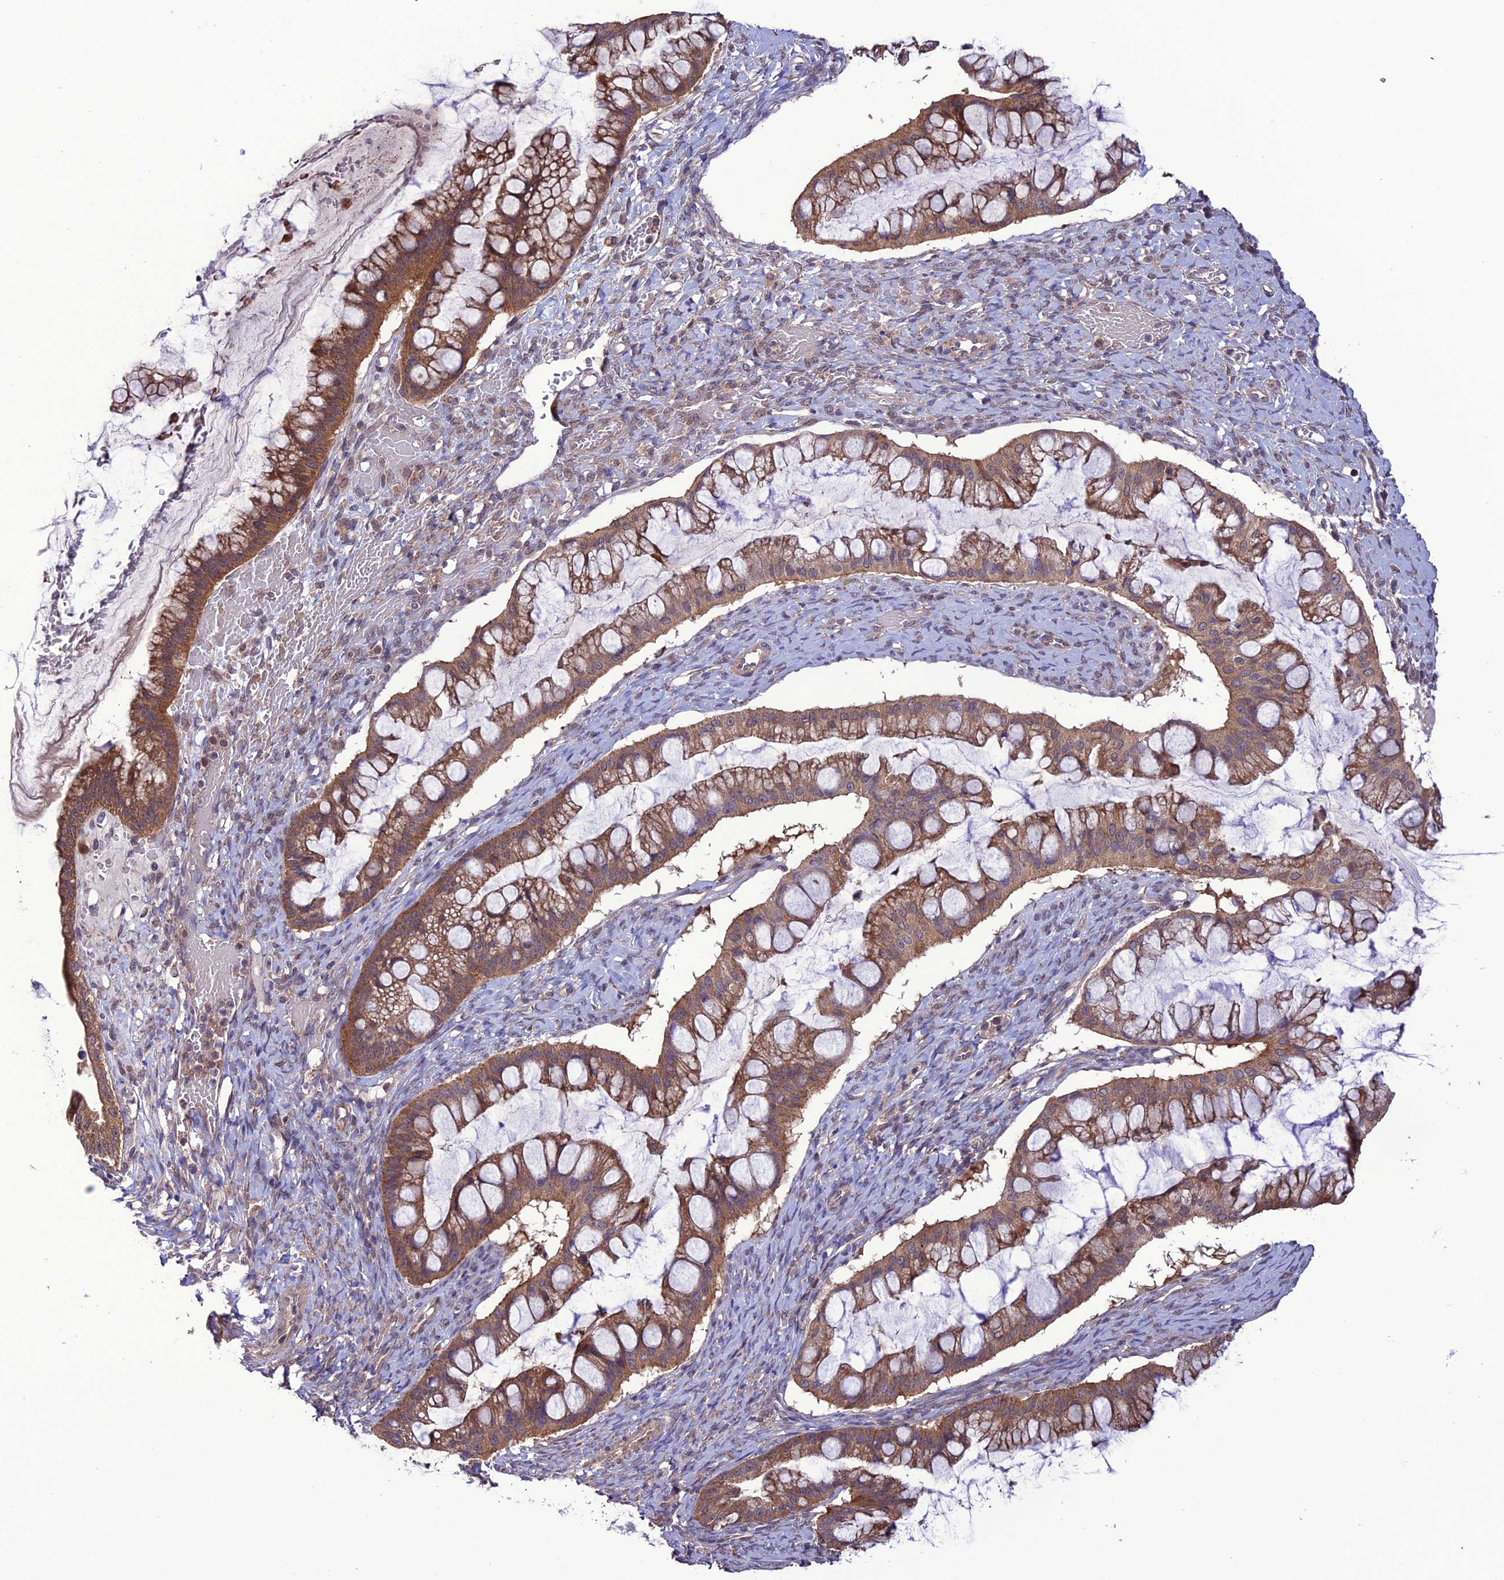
{"staining": {"intensity": "moderate", "quantity": ">75%", "location": "cytoplasmic/membranous"}, "tissue": "ovarian cancer", "cell_type": "Tumor cells", "image_type": "cancer", "snomed": [{"axis": "morphology", "description": "Cystadenocarcinoma, mucinous, NOS"}, {"axis": "topography", "description": "Ovary"}], "caption": "Tumor cells show medium levels of moderate cytoplasmic/membranous staining in approximately >75% of cells in human ovarian cancer.", "gene": "PPIL3", "patient": {"sex": "female", "age": 73}}